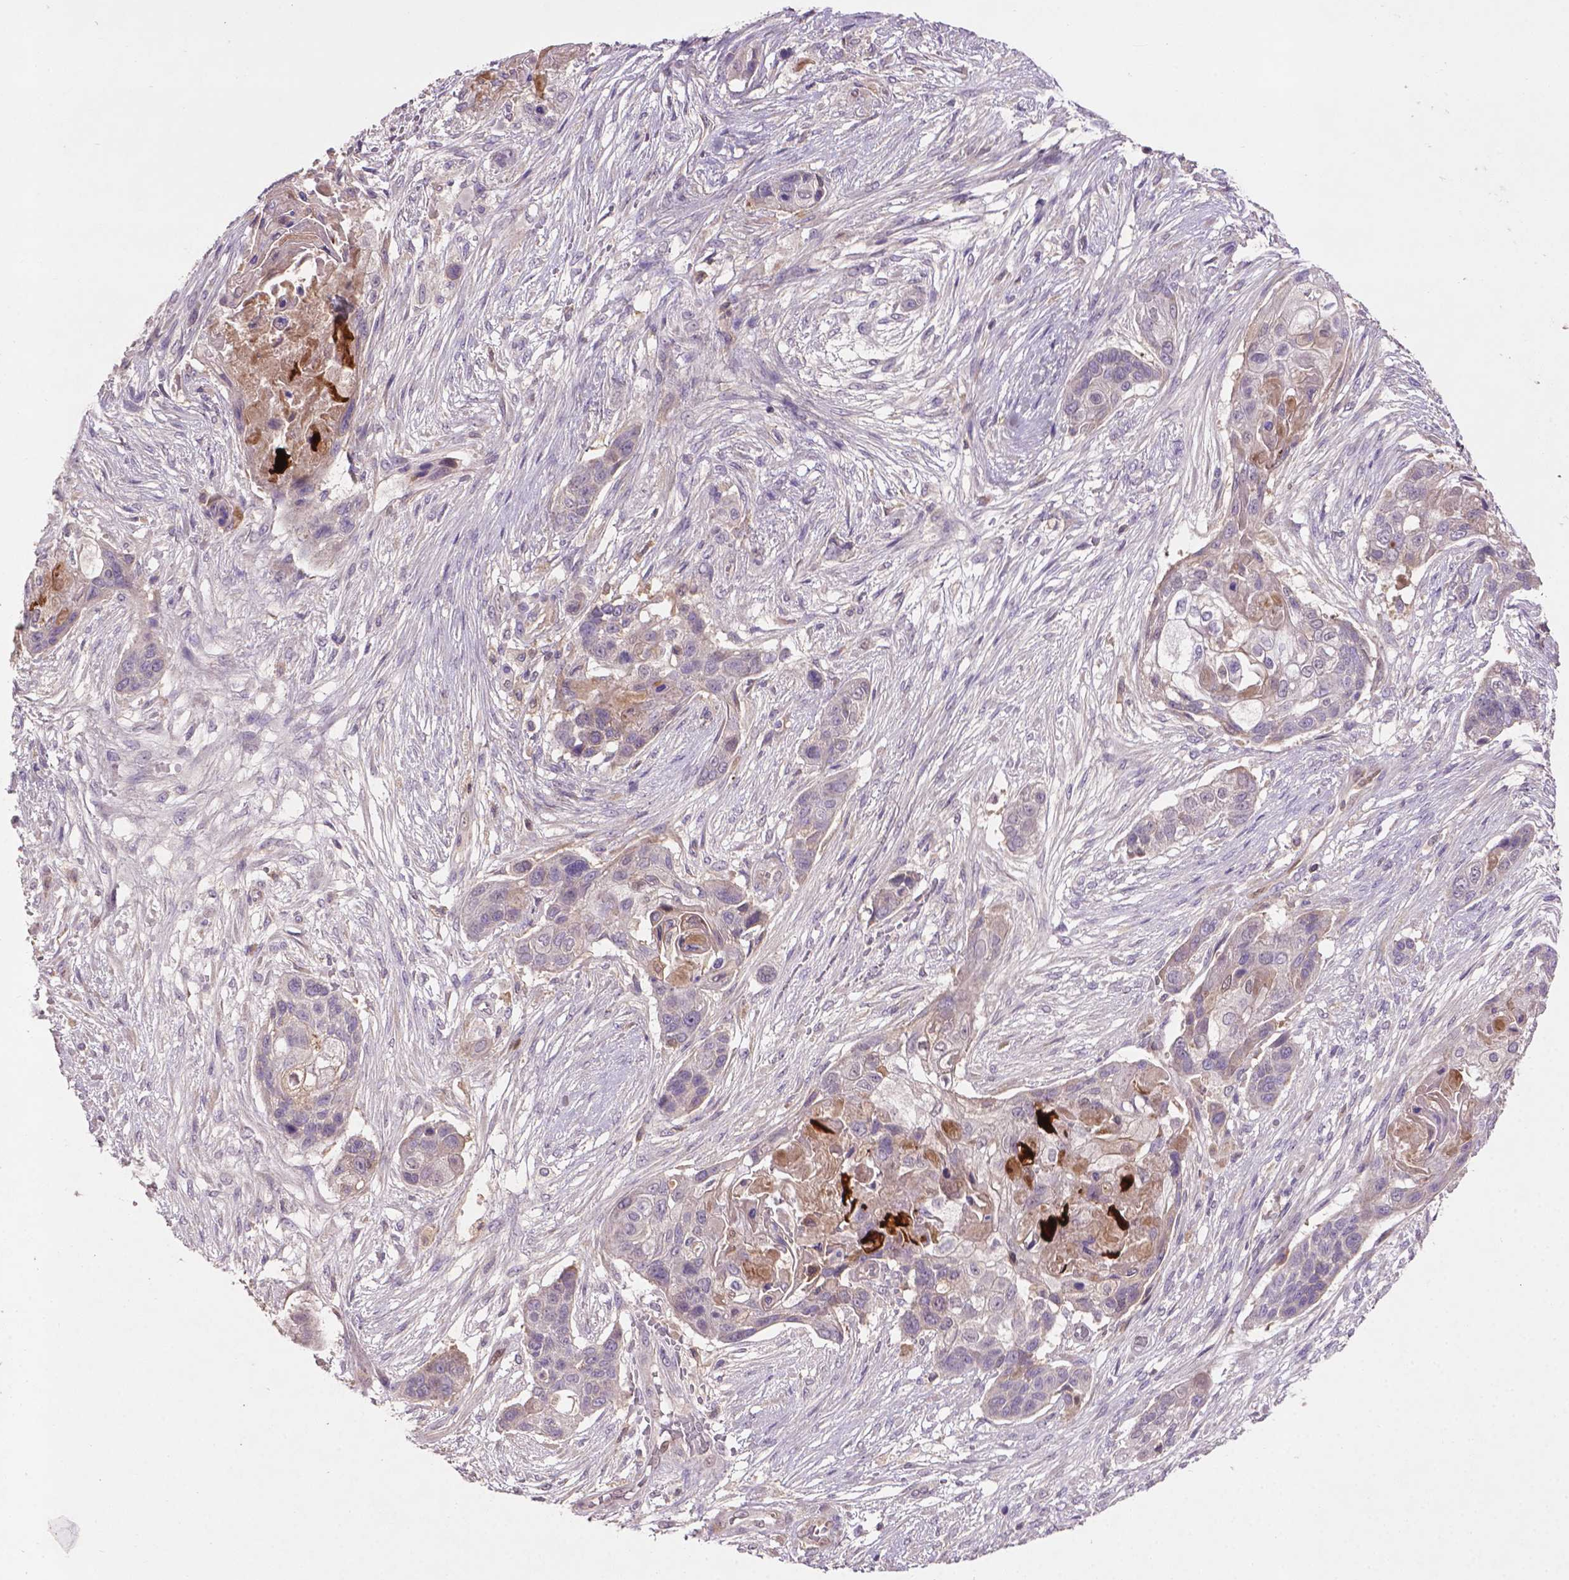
{"staining": {"intensity": "negative", "quantity": "none", "location": "none"}, "tissue": "lung cancer", "cell_type": "Tumor cells", "image_type": "cancer", "snomed": [{"axis": "morphology", "description": "Squamous cell carcinoma, NOS"}, {"axis": "topography", "description": "Lung"}], "caption": "Tumor cells show no significant protein positivity in lung squamous cell carcinoma.", "gene": "SOX17", "patient": {"sex": "male", "age": 69}}